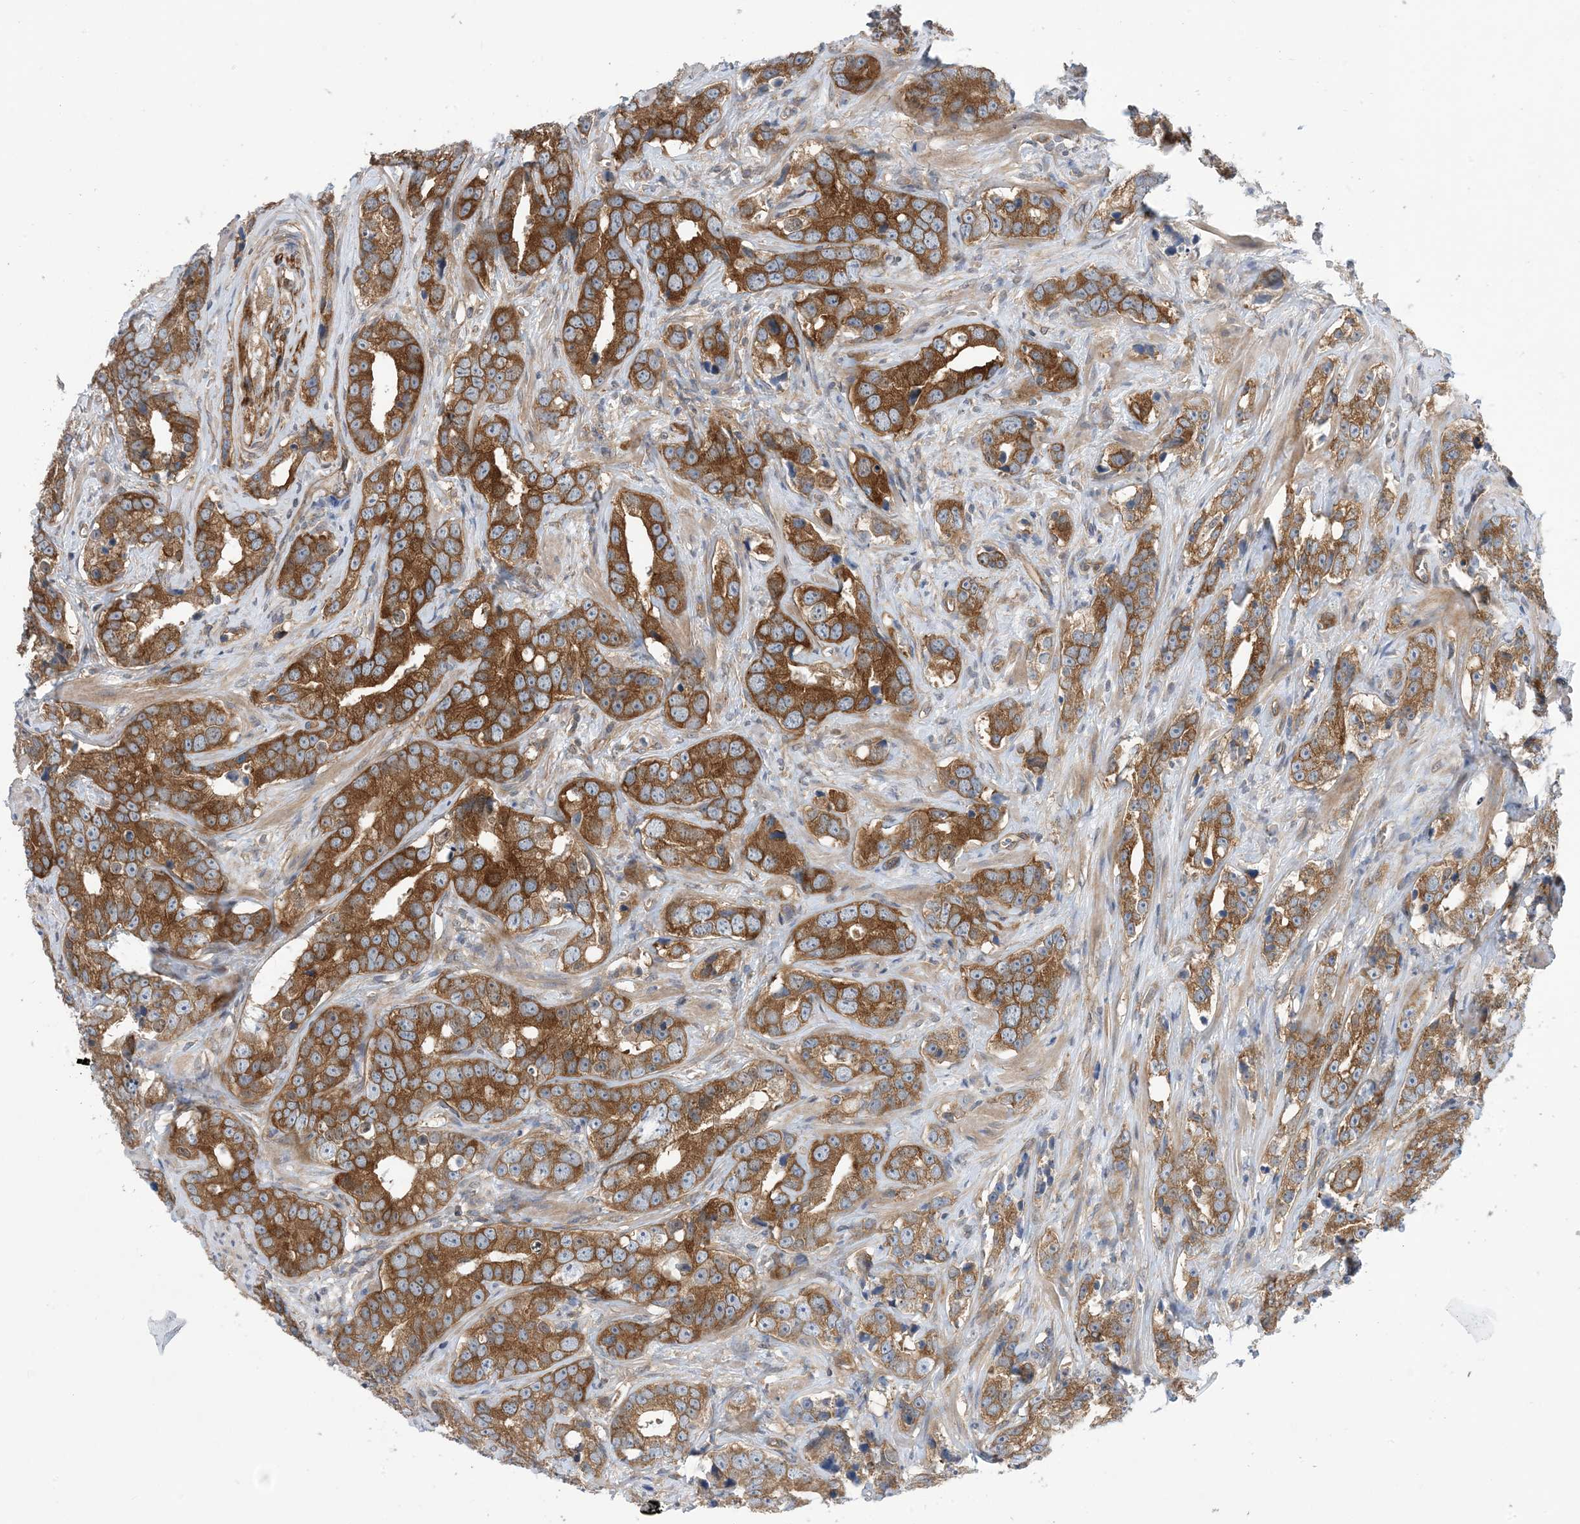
{"staining": {"intensity": "strong", "quantity": ">75%", "location": "cytoplasmic/membranous"}, "tissue": "prostate cancer", "cell_type": "Tumor cells", "image_type": "cancer", "snomed": [{"axis": "morphology", "description": "Adenocarcinoma, High grade"}, {"axis": "topography", "description": "Prostate"}], "caption": "Prostate high-grade adenocarcinoma stained with DAB IHC displays high levels of strong cytoplasmic/membranous positivity in approximately >75% of tumor cells.", "gene": "EHBP1", "patient": {"sex": "male", "age": 62}}